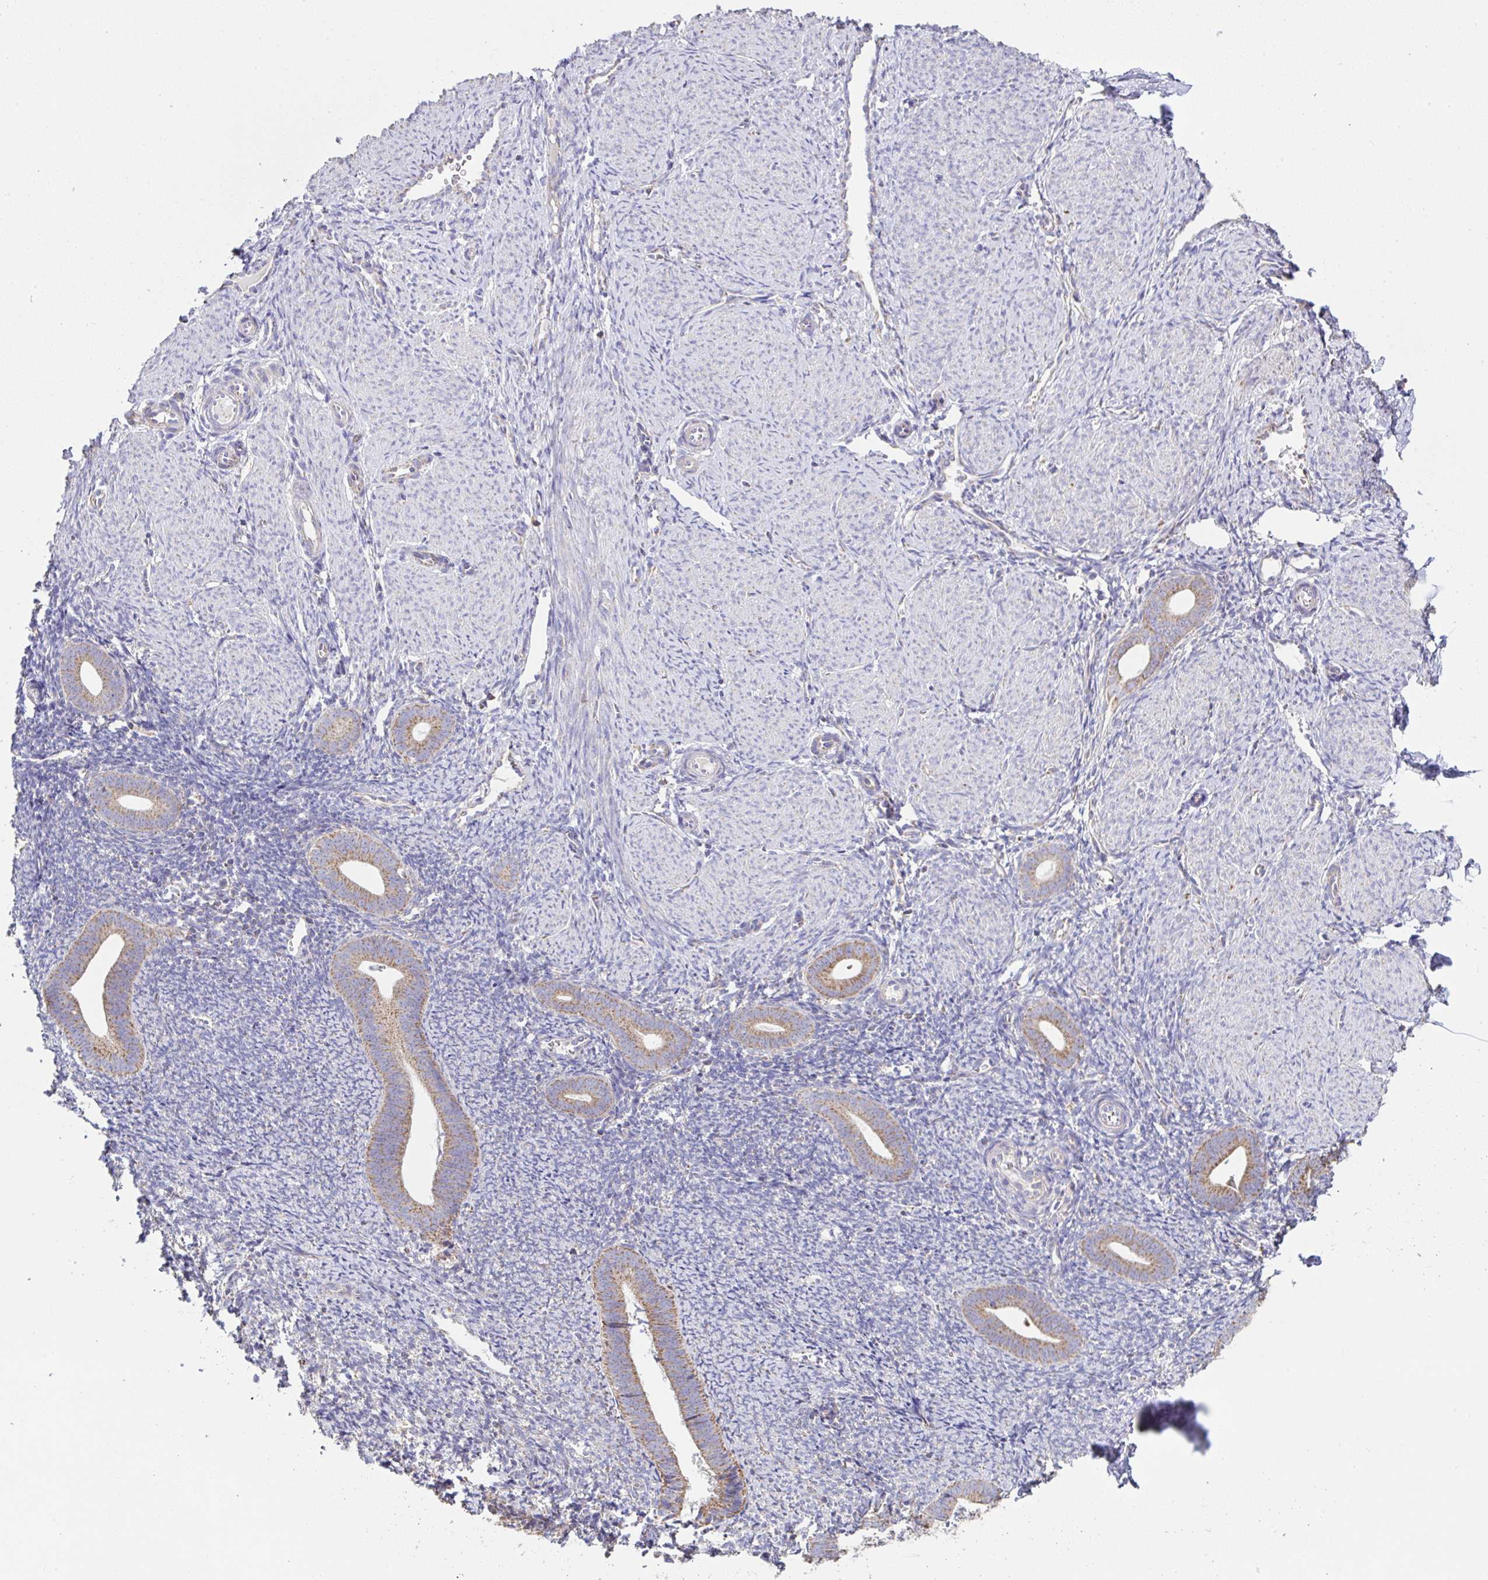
{"staining": {"intensity": "negative", "quantity": "none", "location": "none"}, "tissue": "endometrium", "cell_type": "Cells in endometrial stroma", "image_type": "normal", "snomed": [{"axis": "morphology", "description": "Normal tissue, NOS"}, {"axis": "topography", "description": "Endometrium"}], "caption": "IHC of unremarkable human endometrium exhibits no positivity in cells in endometrial stroma.", "gene": "DOK7", "patient": {"sex": "female", "age": 39}}